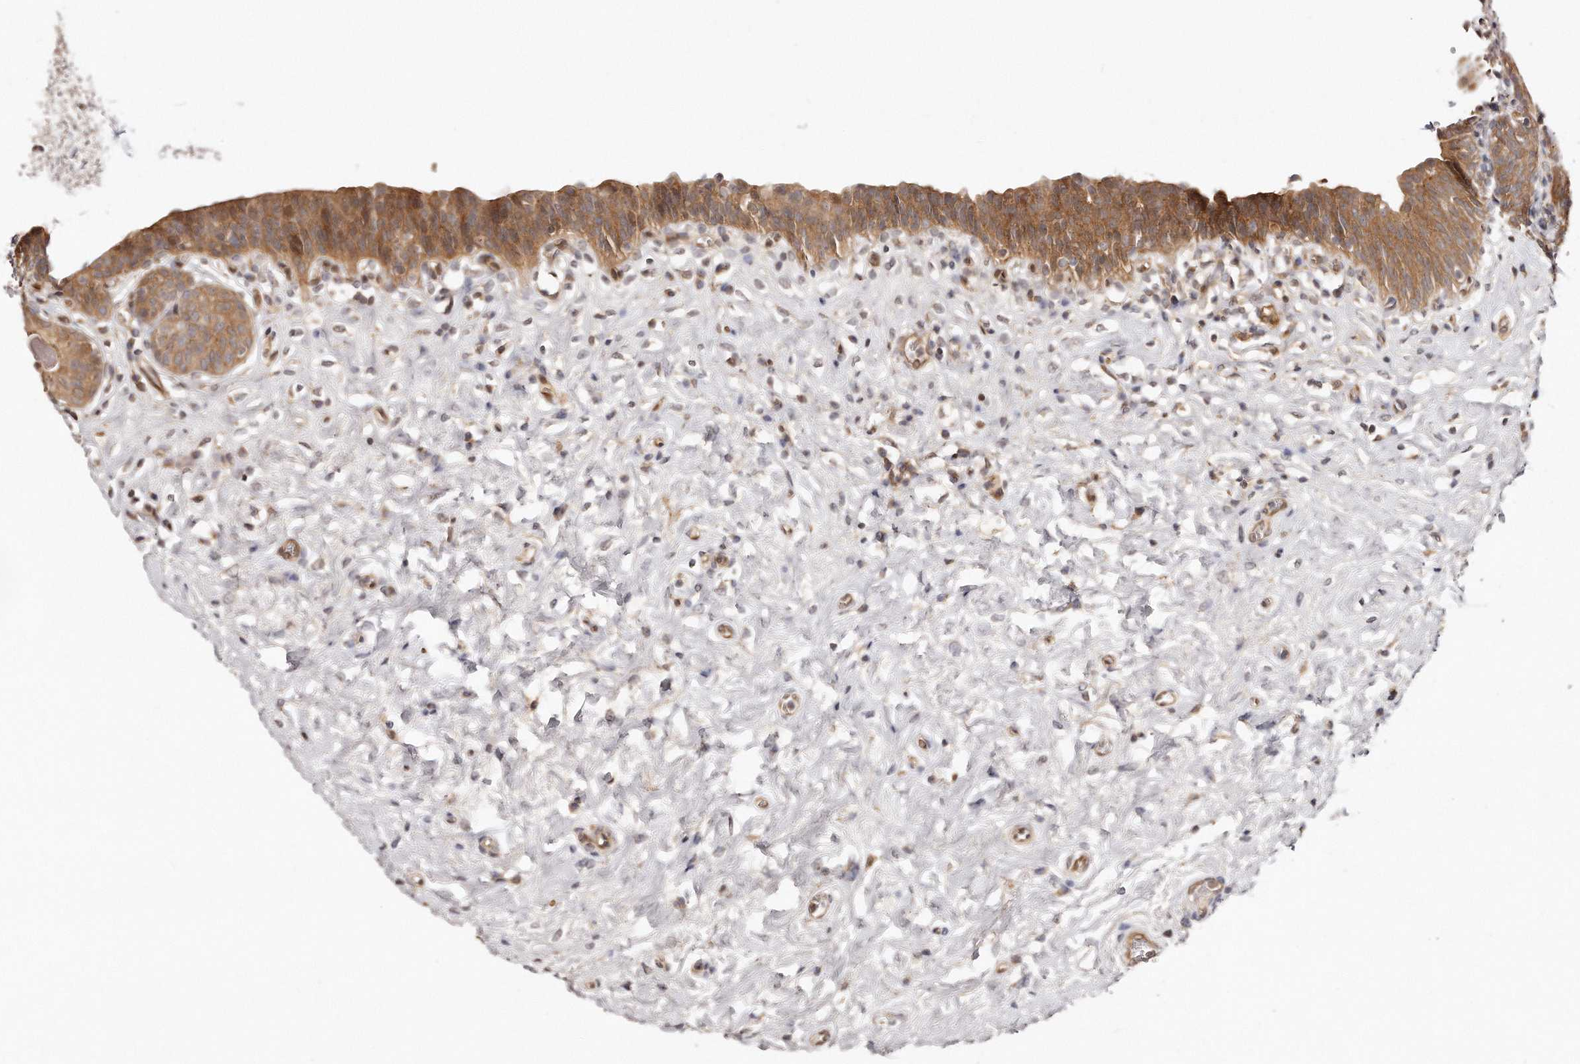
{"staining": {"intensity": "moderate", "quantity": ">75%", "location": "cytoplasmic/membranous"}, "tissue": "urinary bladder", "cell_type": "Urothelial cells", "image_type": "normal", "snomed": [{"axis": "morphology", "description": "Normal tissue, NOS"}, {"axis": "topography", "description": "Urinary bladder"}], "caption": "An image of urinary bladder stained for a protein reveals moderate cytoplasmic/membranous brown staining in urothelial cells.", "gene": "GBP4", "patient": {"sex": "male", "age": 83}}